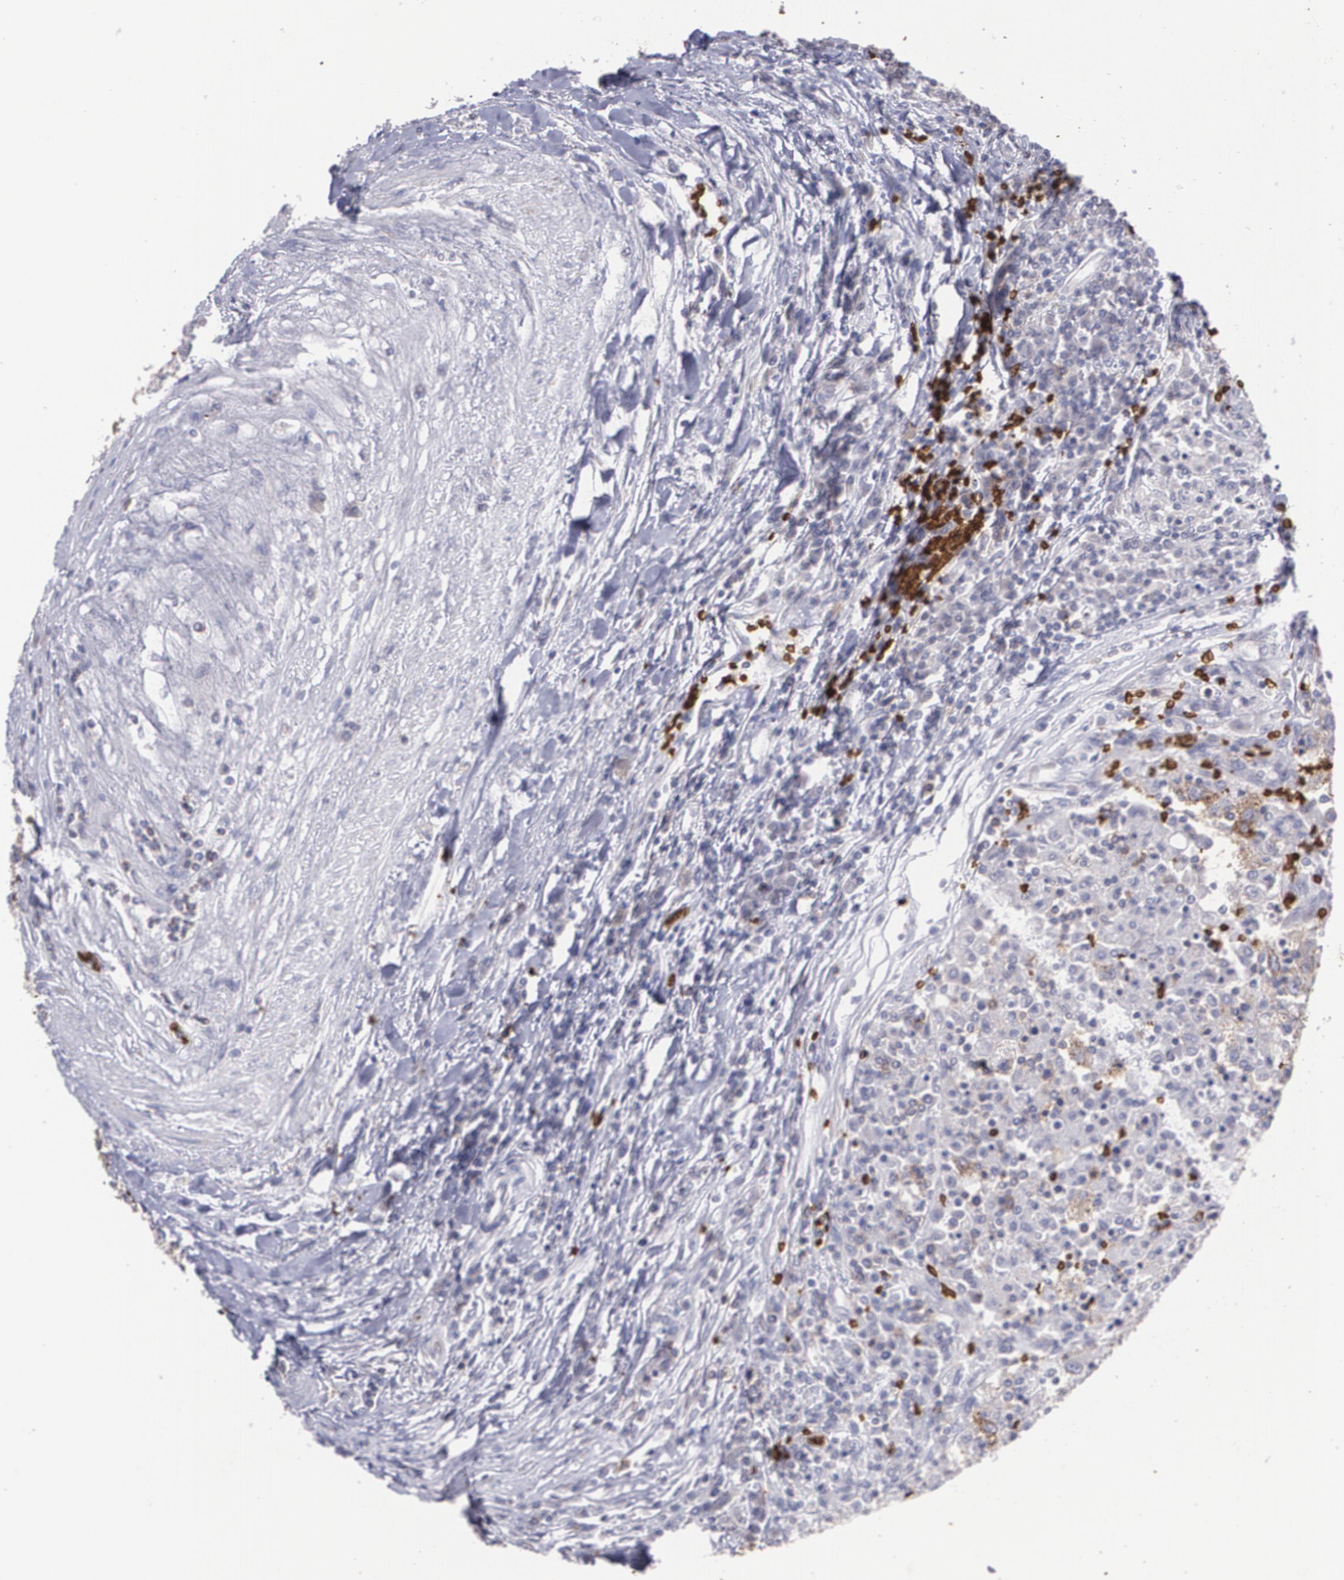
{"staining": {"intensity": "weak", "quantity": "<25%", "location": "cytoplasmic/membranous"}, "tissue": "renal cancer", "cell_type": "Tumor cells", "image_type": "cancer", "snomed": [{"axis": "morphology", "description": "Normal tissue, NOS"}, {"axis": "morphology", "description": "Adenocarcinoma, NOS"}, {"axis": "topography", "description": "Kidney"}], "caption": "An image of adenocarcinoma (renal) stained for a protein displays no brown staining in tumor cells.", "gene": "SLC2A1", "patient": {"sex": "male", "age": 71}}